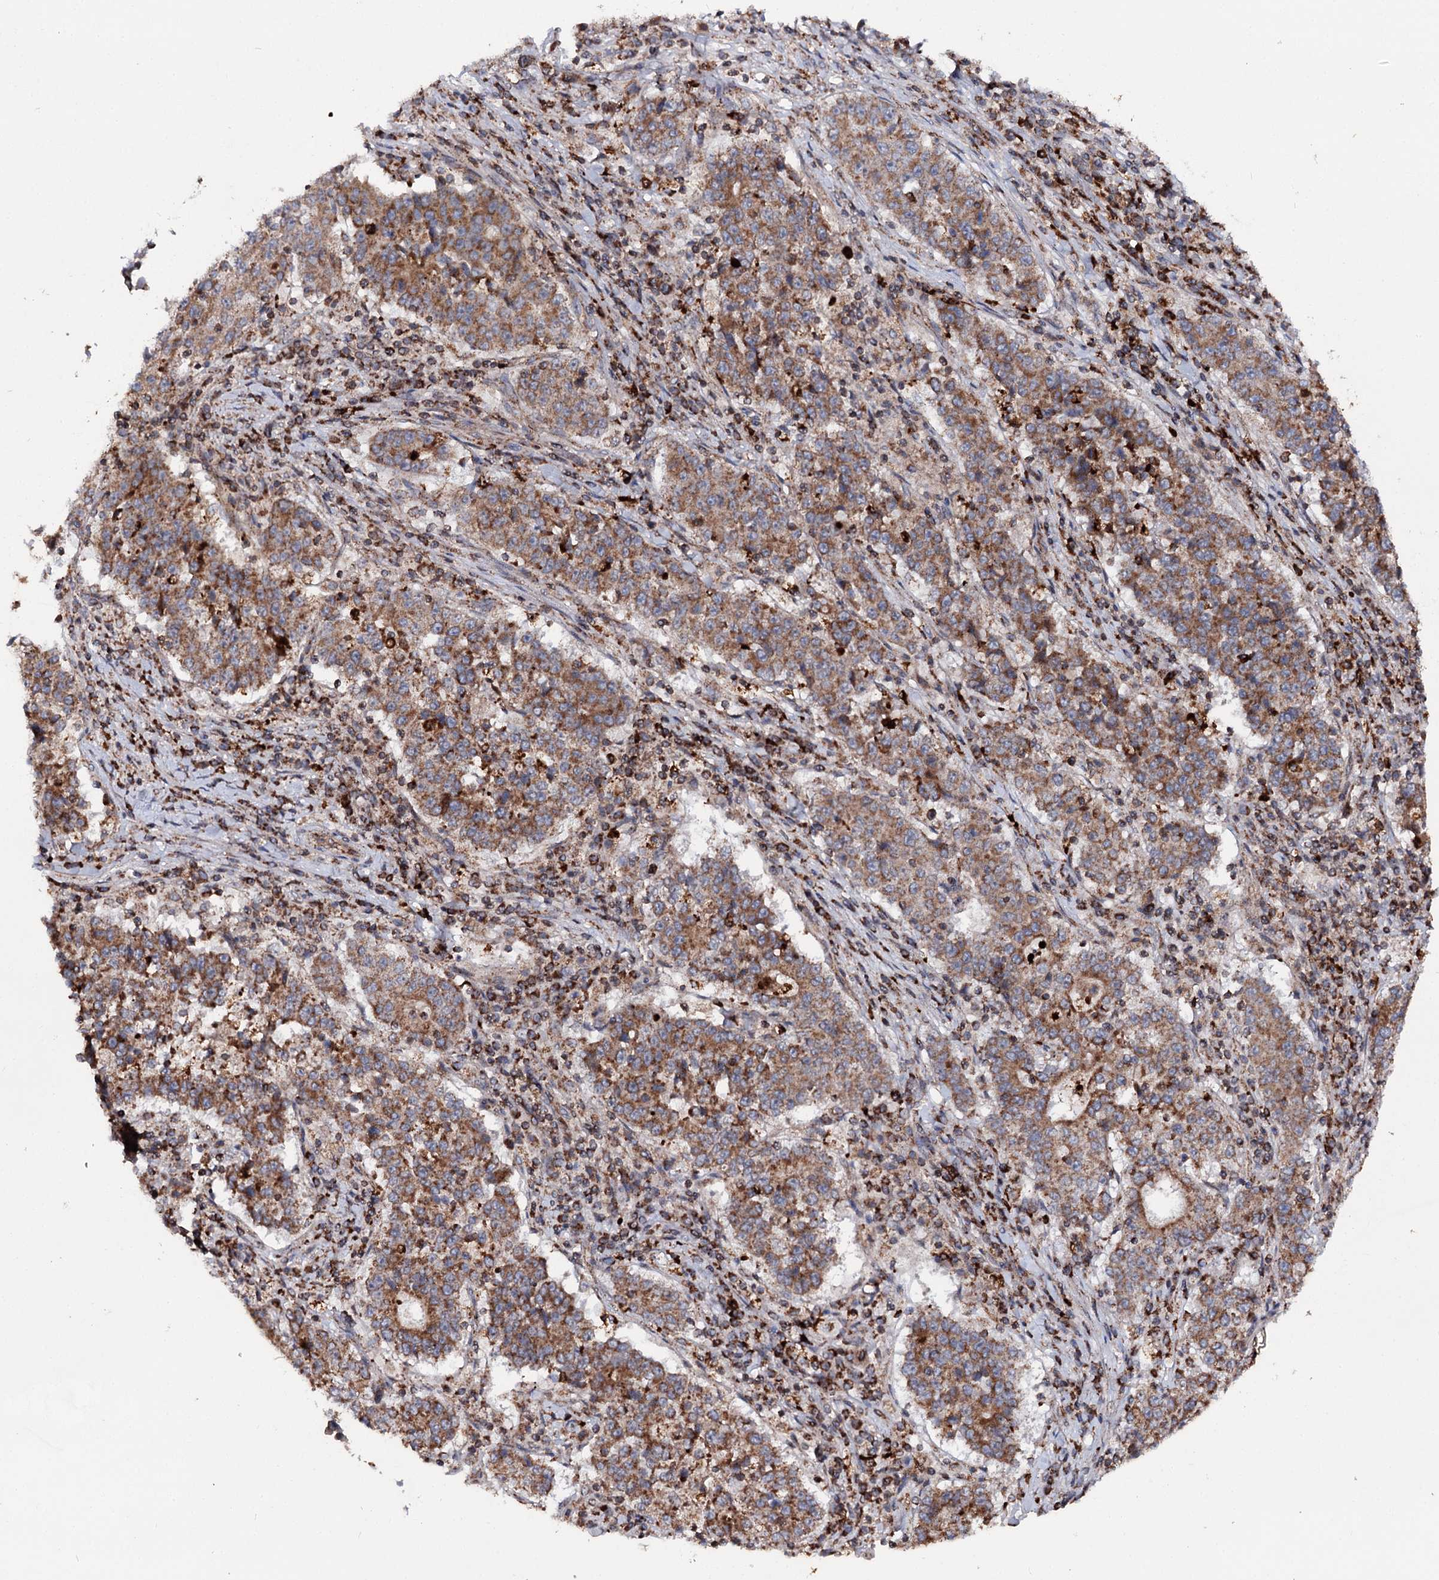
{"staining": {"intensity": "moderate", "quantity": ">75%", "location": "cytoplasmic/membranous"}, "tissue": "stomach cancer", "cell_type": "Tumor cells", "image_type": "cancer", "snomed": [{"axis": "morphology", "description": "Adenocarcinoma, NOS"}, {"axis": "topography", "description": "Stomach"}], "caption": "Immunohistochemistry (IHC) micrograph of neoplastic tissue: human adenocarcinoma (stomach) stained using IHC exhibits medium levels of moderate protein expression localized specifically in the cytoplasmic/membranous of tumor cells, appearing as a cytoplasmic/membranous brown color.", "gene": "FGFR1OP2", "patient": {"sex": "male", "age": 59}}